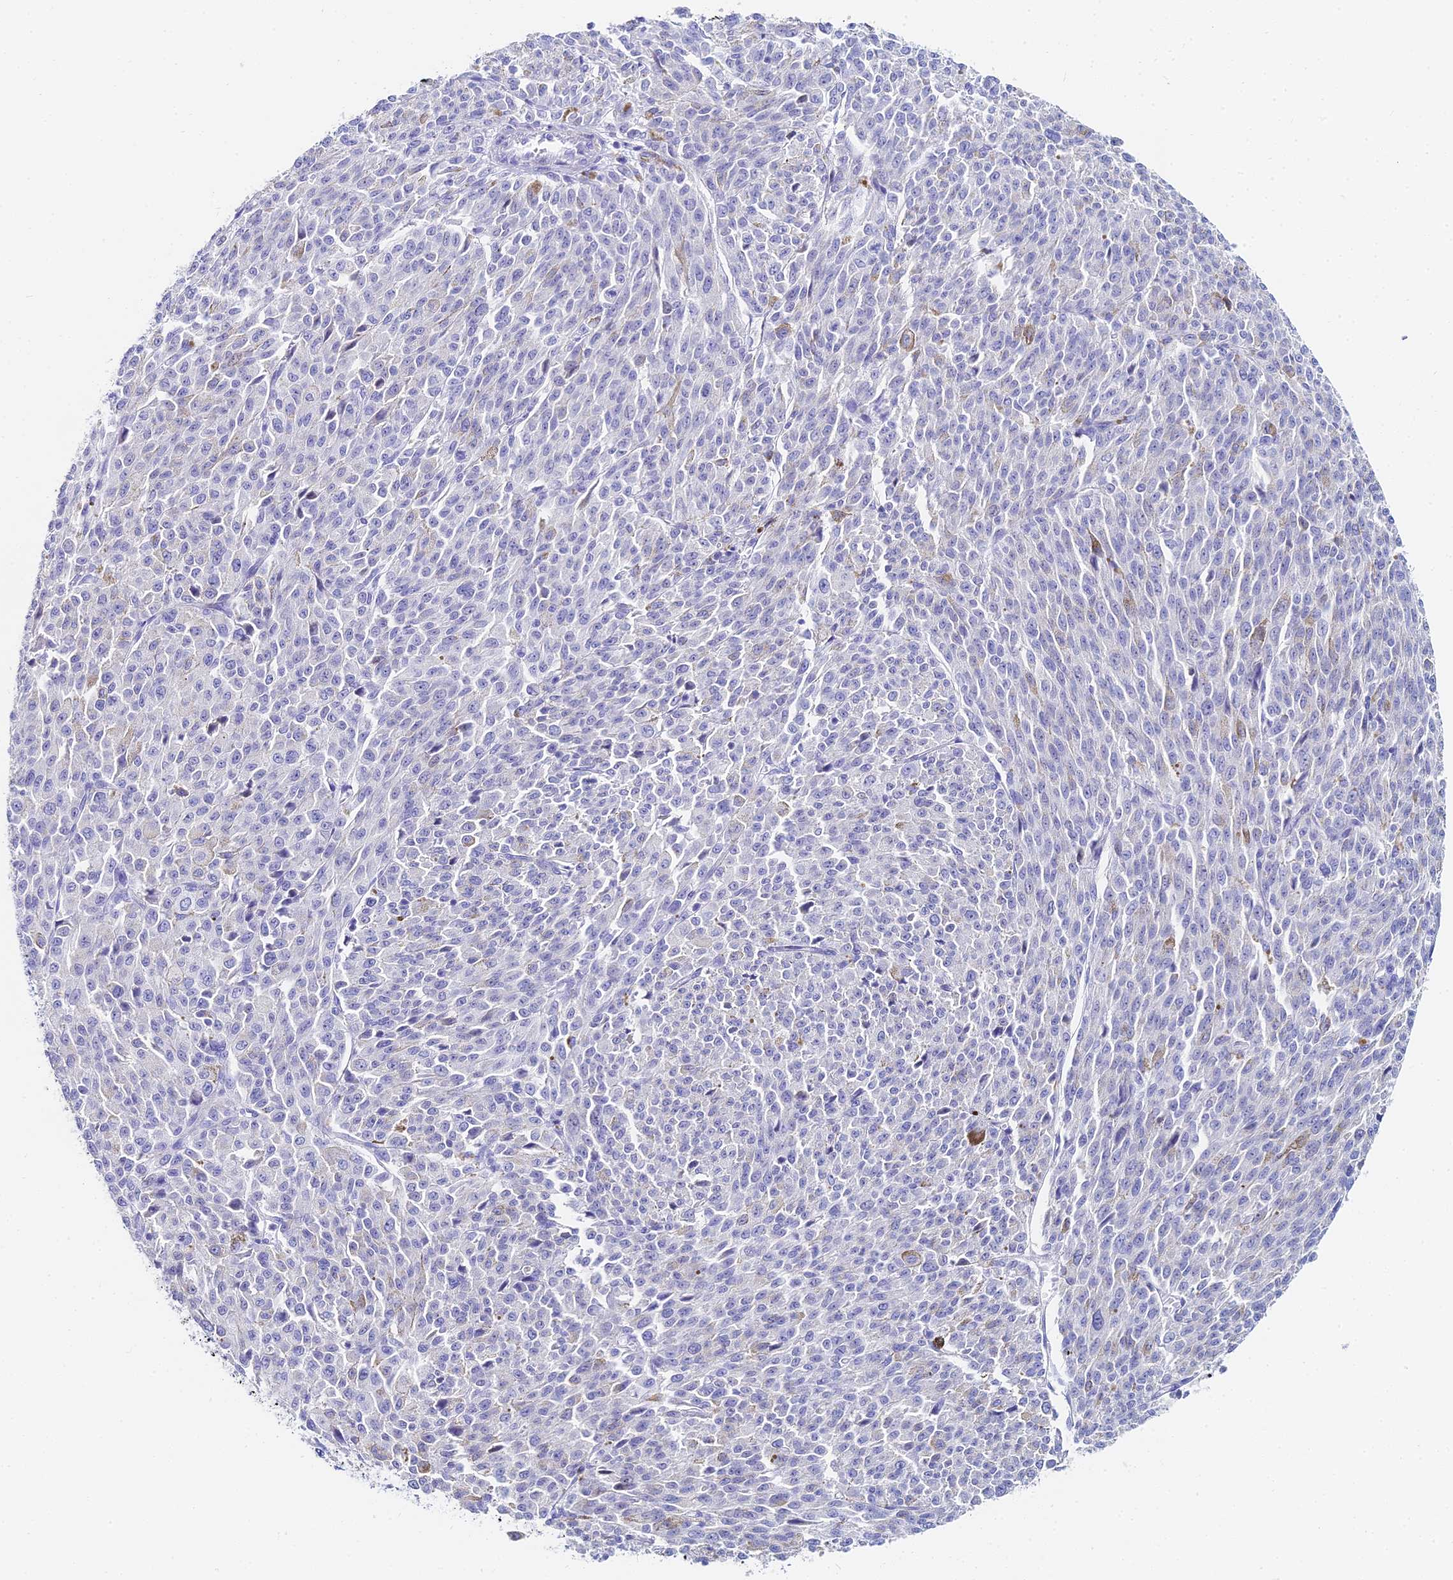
{"staining": {"intensity": "negative", "quantity": "none", "location": "none"}, "tissue": "melanoma", "cell_type": "Tumor cells", "image_type": "cancer", "snomed": [{"axis": "morphology", "description": "Malignant melanoma, NOS"}, {"axis": "topography", "description": "Skin"}], "caption": "Immunohistochemistry micrograph of neoplastic tissue: melanoma stained with DAB (3,3'-diaminobenzidine) shows no significant protein expression in tumor cells. (DAB IHC visualized using brightfield microscopy, high magnification).", "gene": "HSPA1L", "patient": {"sex": "female", "age": 52}}